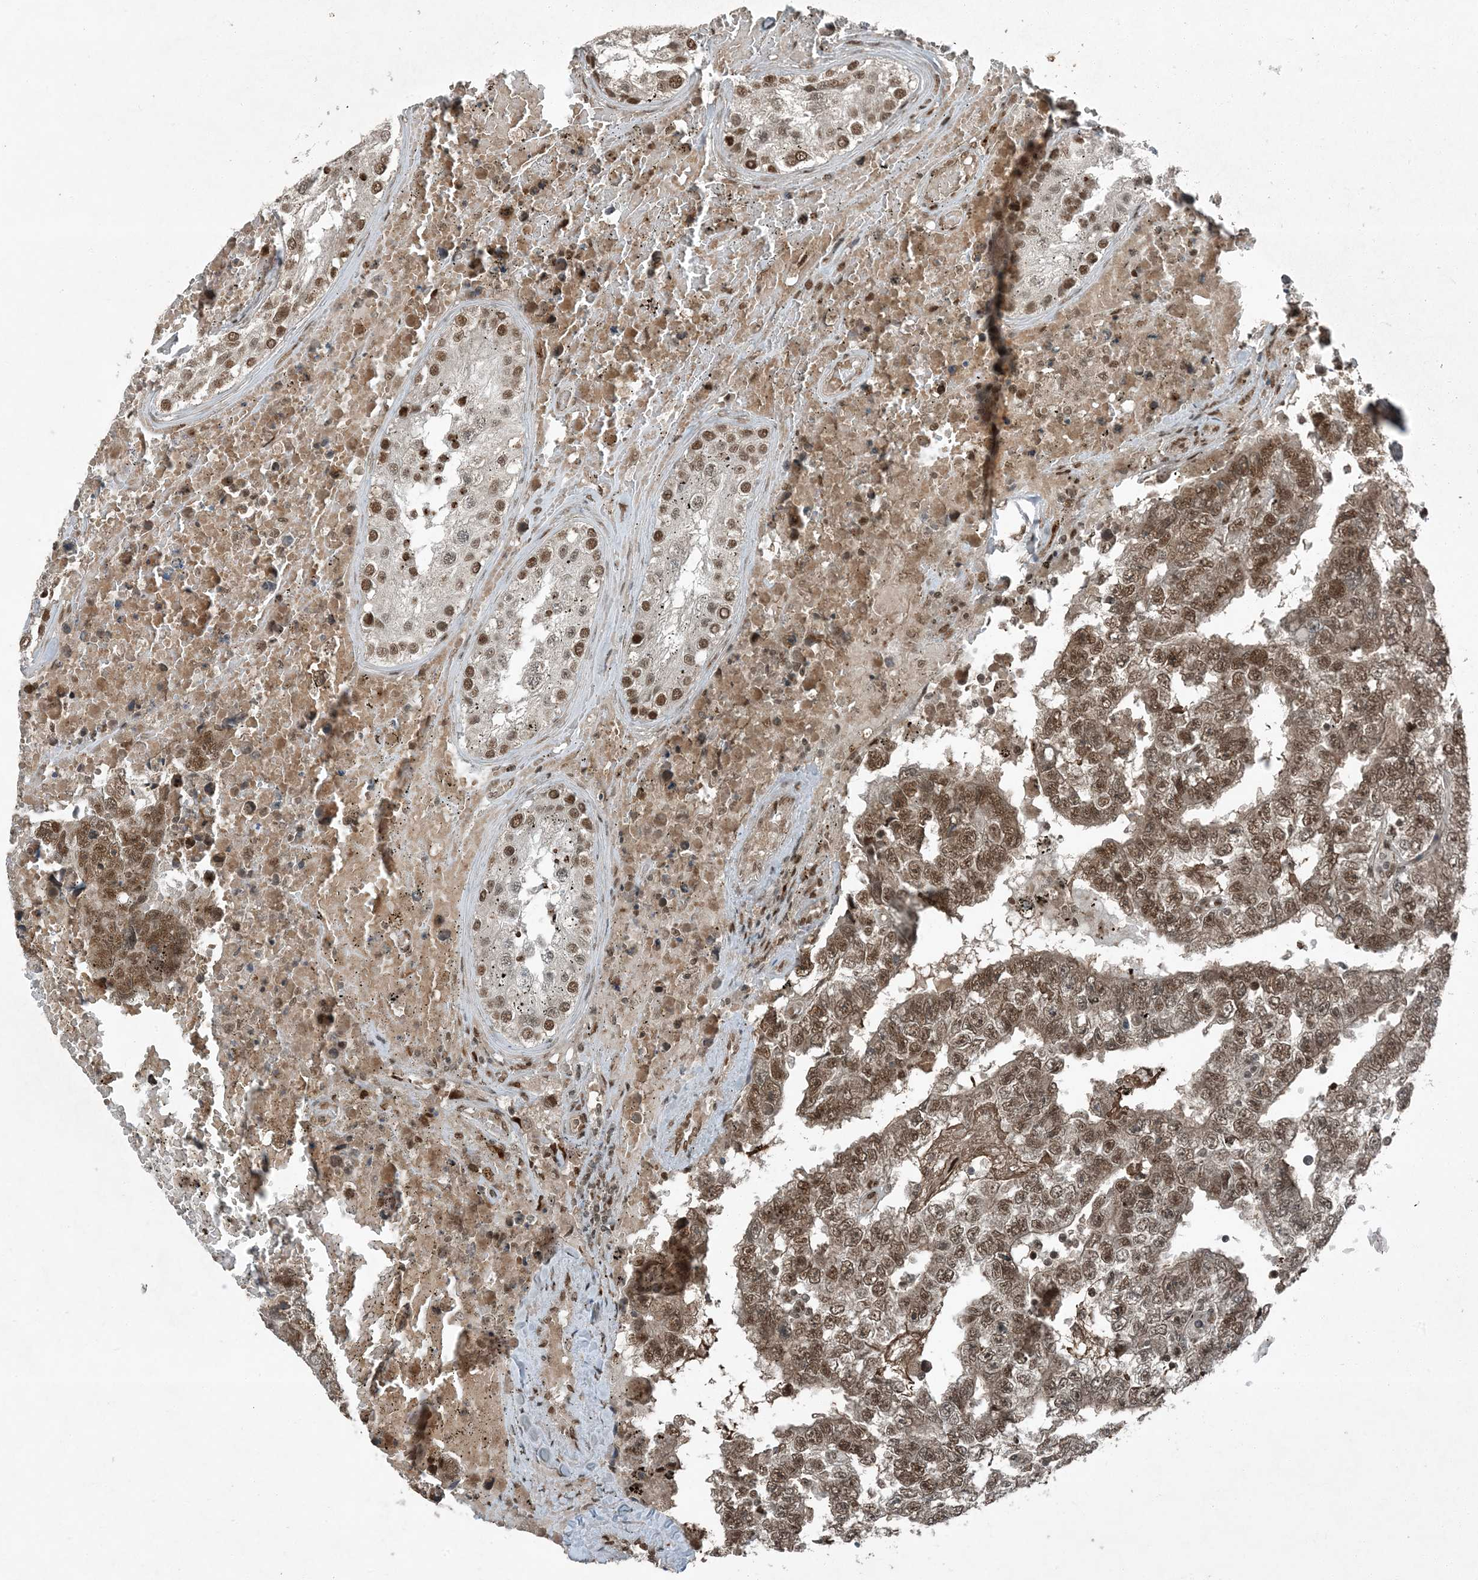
{"staining": {"intensity": "moderate", "quantity": ">75%", "location": "nuclear"}, "tissue": "testis cancer", "cell_type": "Tumor cells", "image_type": "cancer", "snomed": [{"axis": "morphology", "description": "Carcinoma, Embryonal, NOS"}, {"axis": "topography", "description": "Testis"}], "caption": "Protein staining of testis cancer tissue demonstrates moderate nuclear positivity in approximately >75% of tumor cells.", "gene": "TRAPPC12", "patient": {"sex": "male", "age": 25}}